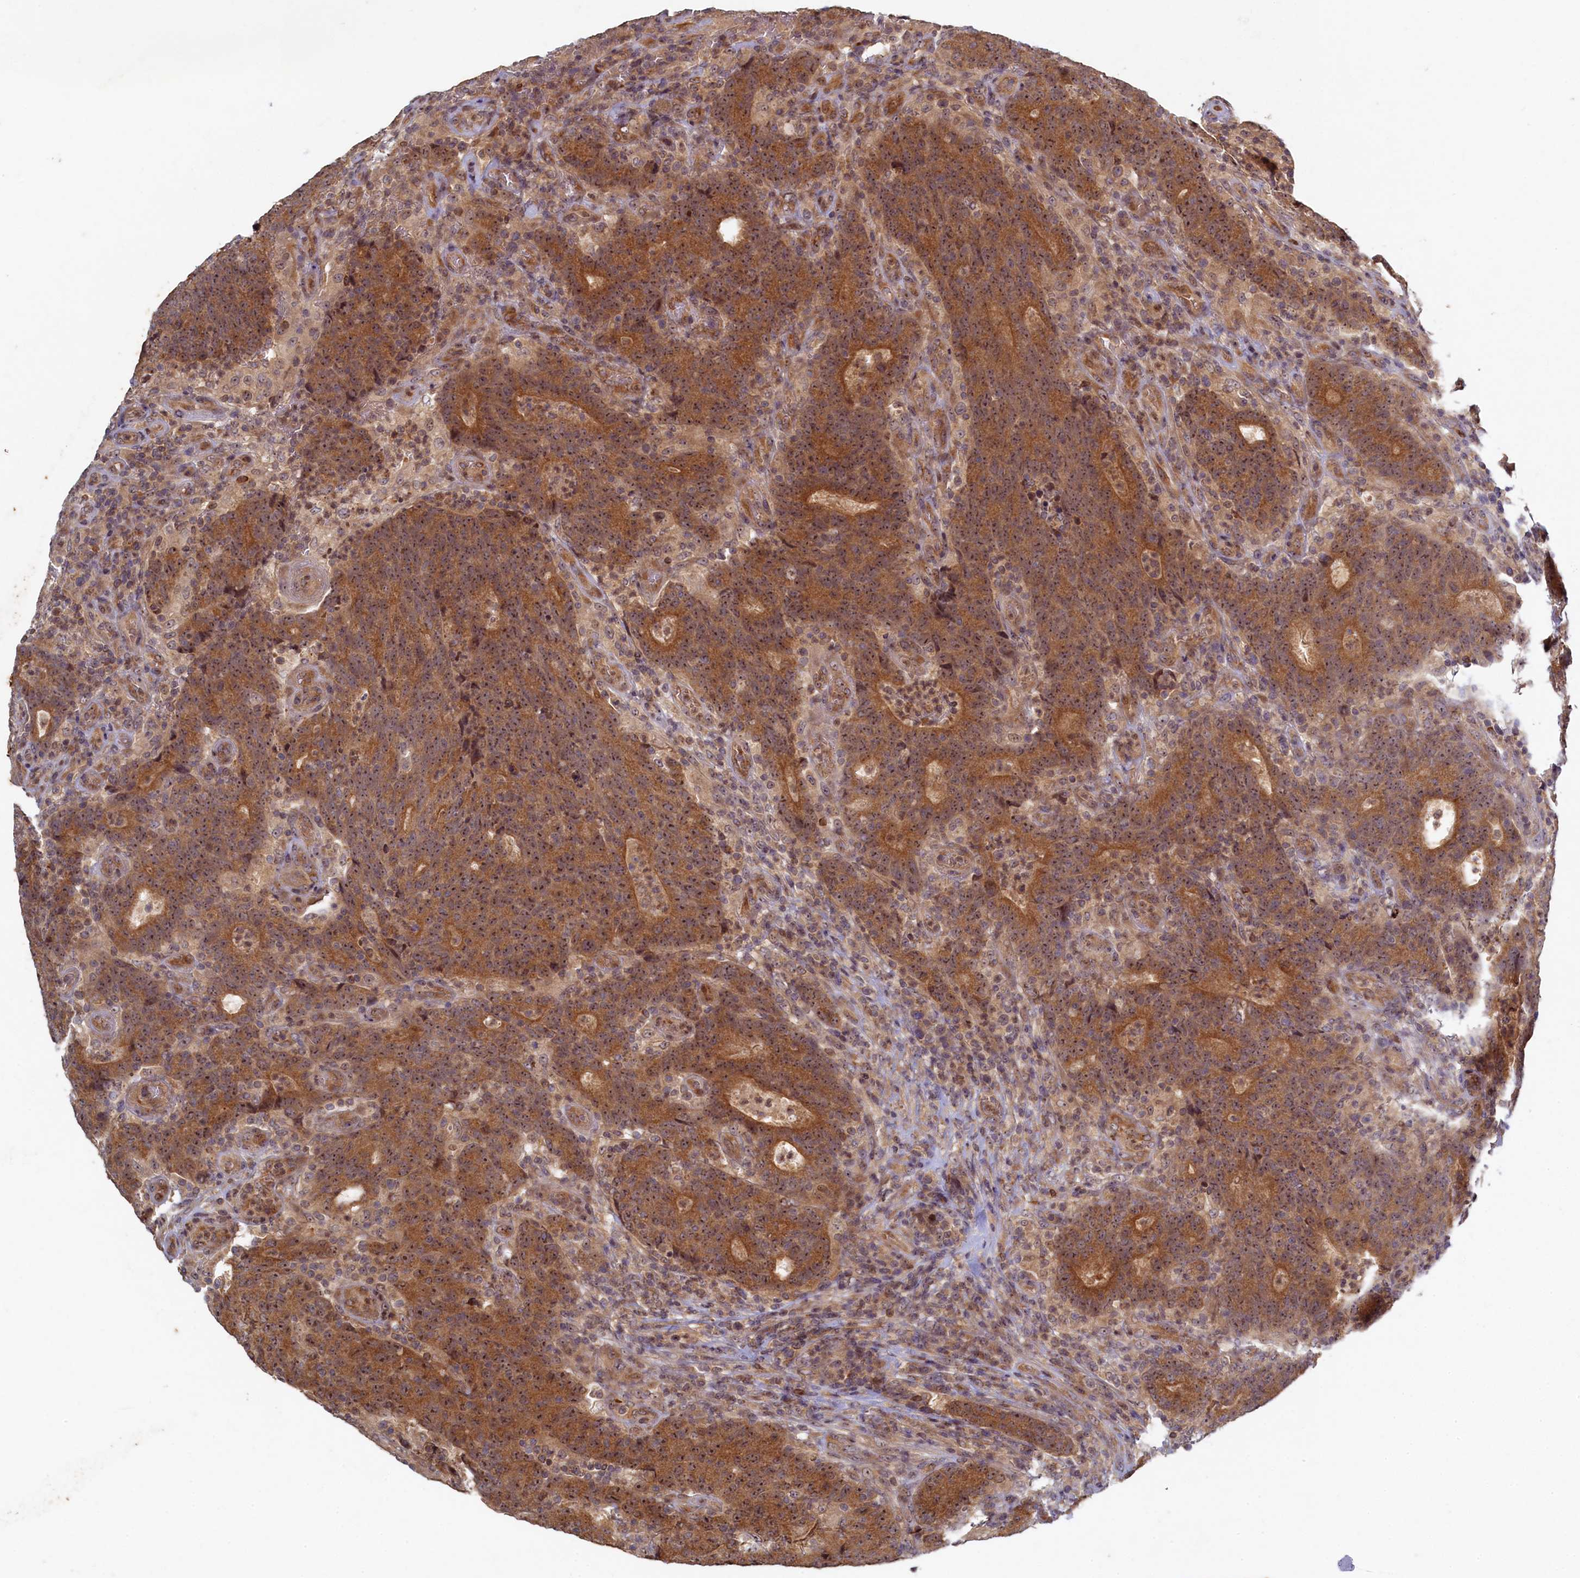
{"staining": {"intensity": "moderate", "quantity": ">75%", "location": "cytoplasmic/membranous,nuclear"}, "tissue": "colorectal cancer", "cell_type": "Tumor cells", "image_type": "cancer", "snomed": [{"axis": "morphology", "description": "Adenocarcinoma, NOS"}, {"axis": "topography", "description": "Colon"}], "caption": "This histopathology image displays colorectal cancer stained with IHC to label a protein in brown. The cytoplasmic/membranous and nuclear of tumor cells show moderate positivity for the protein. Nuclei are counter-stained blue.", "gene": "CEP20", "patient": {"sex": "female", "age": 75}}